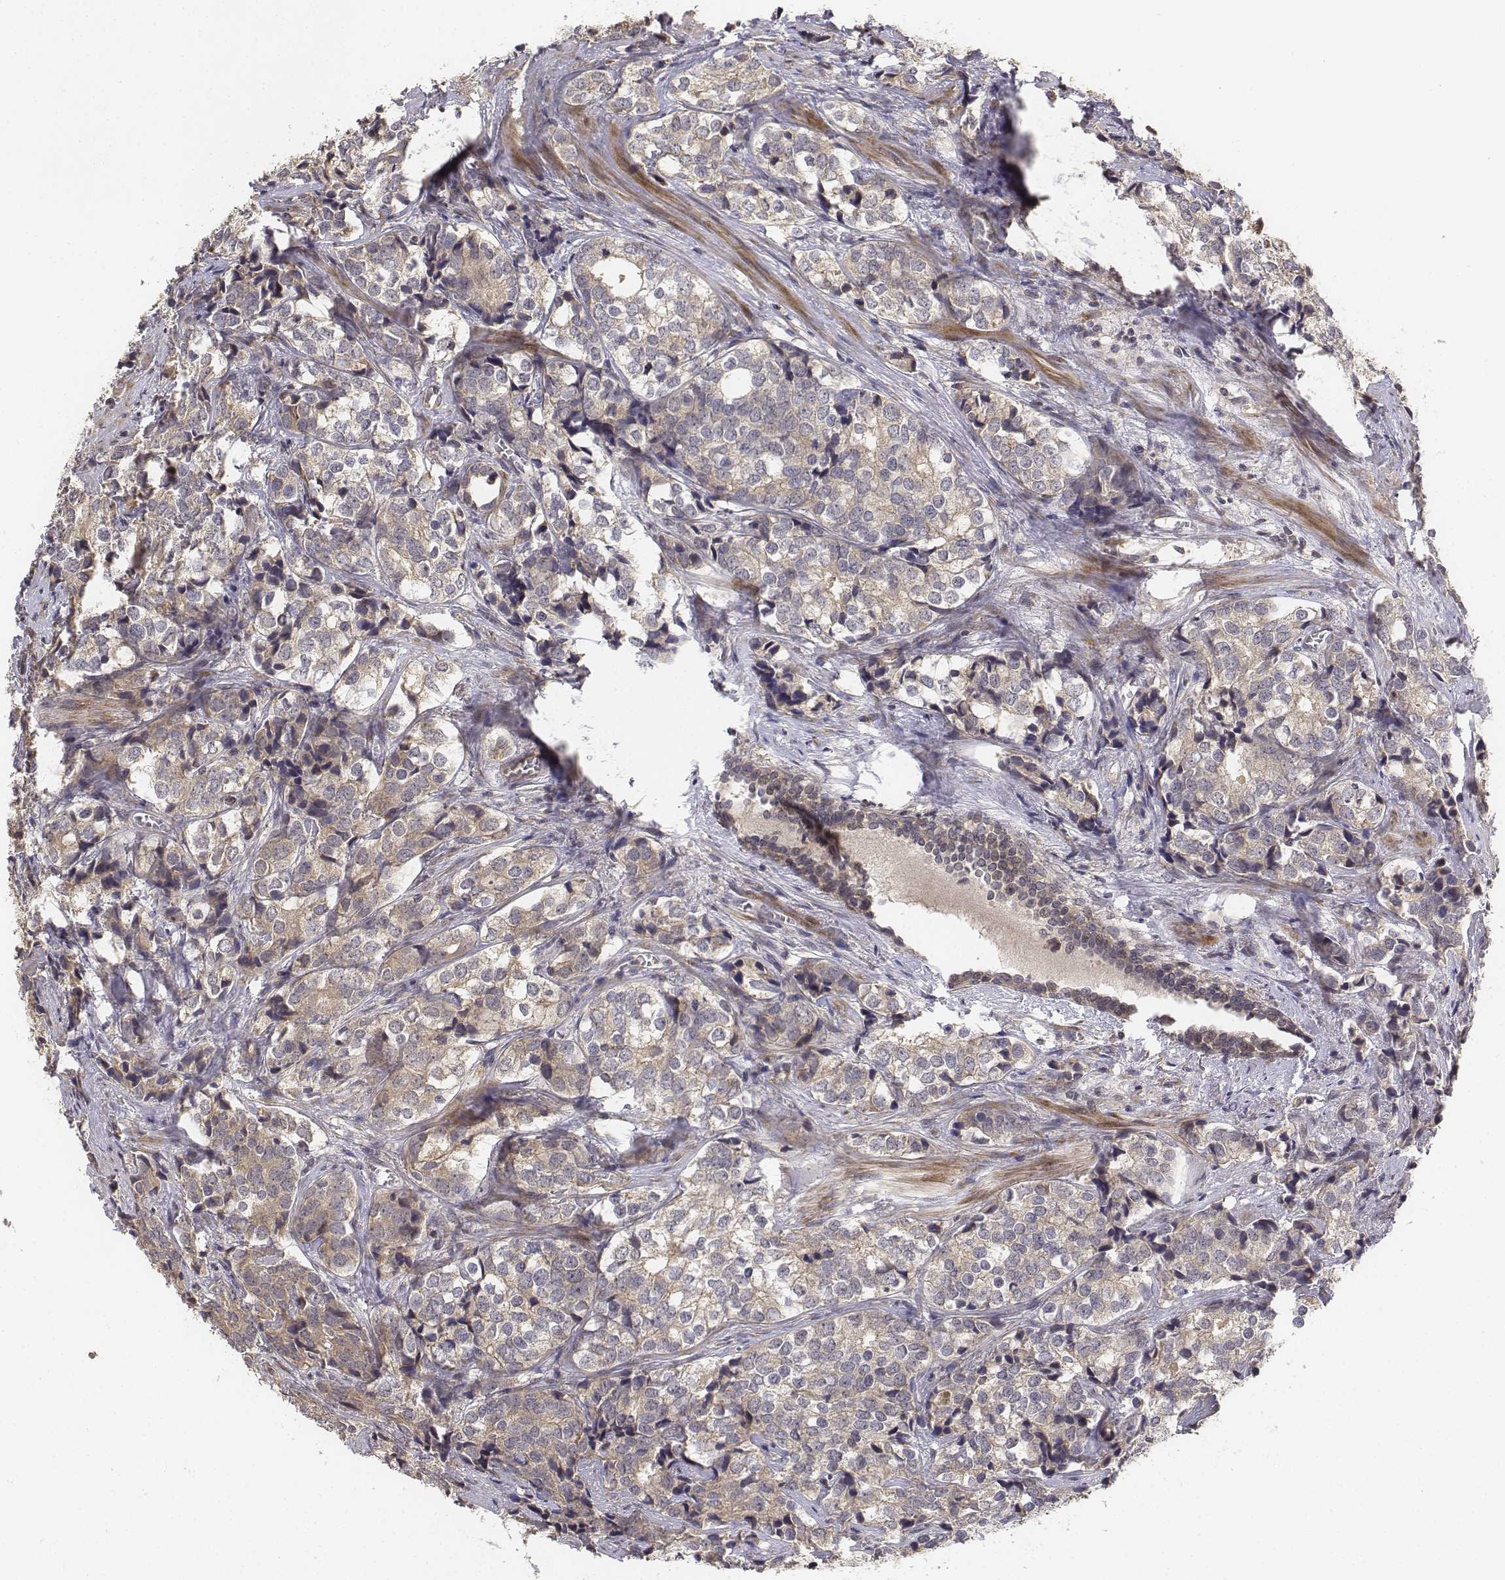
{"staining": {"intensity": "weak", "quantity": ">75%", "location": "cytoplasmic/membranous"}, "tissue": "prostate cancer", "cell_type": "Tumor cells", "image_type": "cancer", "snomed": [{"axis": "morphology", "description": "Adenocarcinoma, NOS"}, {"axis": "topography", "description": "Prostate and seminal vesicle, NOS"}], "caption": "Prostate cancer (adenocarcinoma) was stained to show a protein in brown. There is low levels of weak cytoplasmic/membranous expression in about >75% of tumor cells. (Stains: DAB (3,3'-diaminobenzidine) in brown, nuclei in blue, Microscopy: brightfield microscopy at high magnification).", "gene": "FBXO21", "patient": {"sex": "male", "age": 63}}